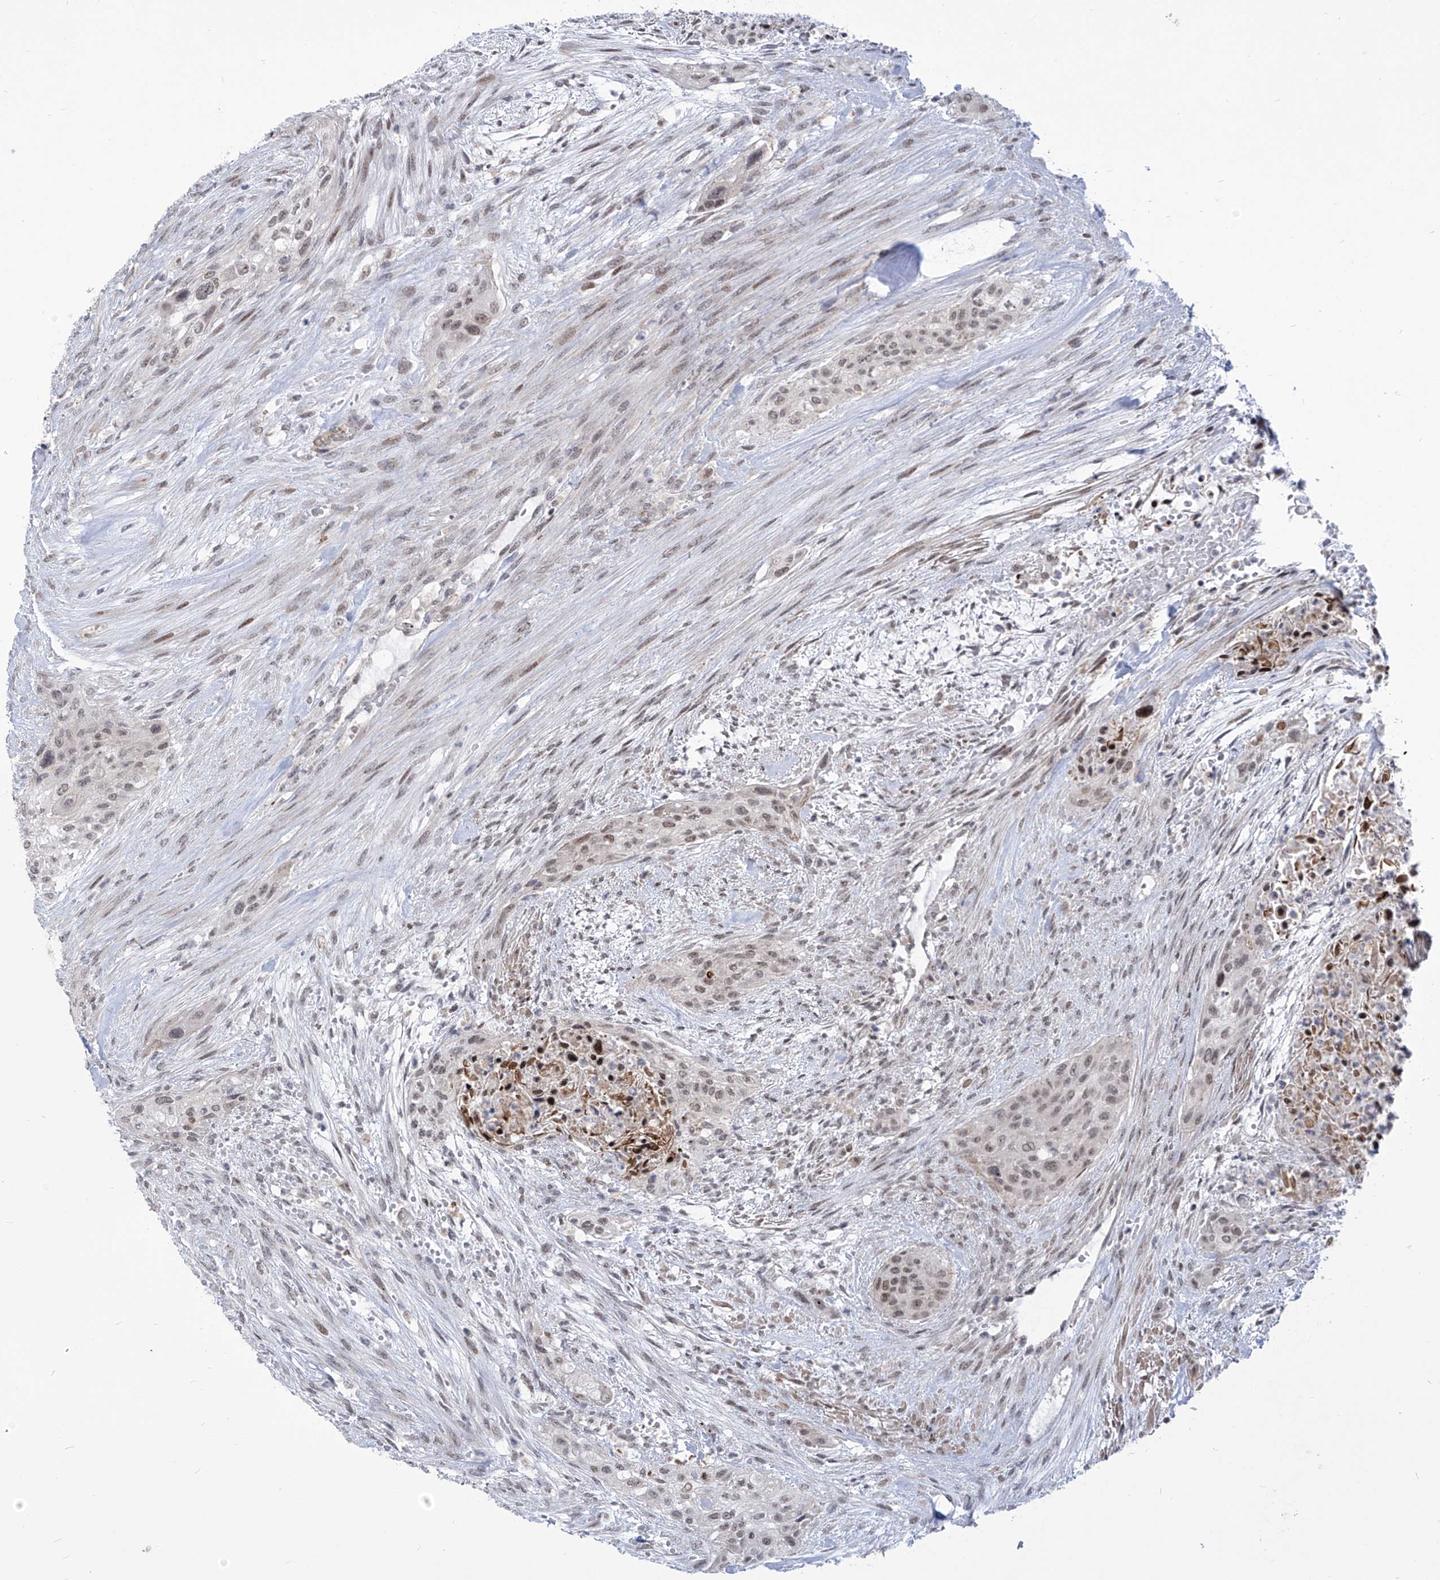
{"staining": {"intensity": "weak", "quantity": ">75%", "location": "nuclear"}, "tissue": "urothelial cancer", "cell_type": "Tumor cells", "image_type": "cancer", "snomed": [{"axis": "morphology", "description": "Urothelial carcinoma, High grade"}, {"axis": "topography", "description": "Urinary bladder"}], "caption": "Immunohistochemical staining of human urothelial carcinoma (high-grade) exhibits weak nuclear protein expression in approximately >75% of tumor cells.", "gene": "CEP290", "patient": {"sex": "male", "age": 35}}